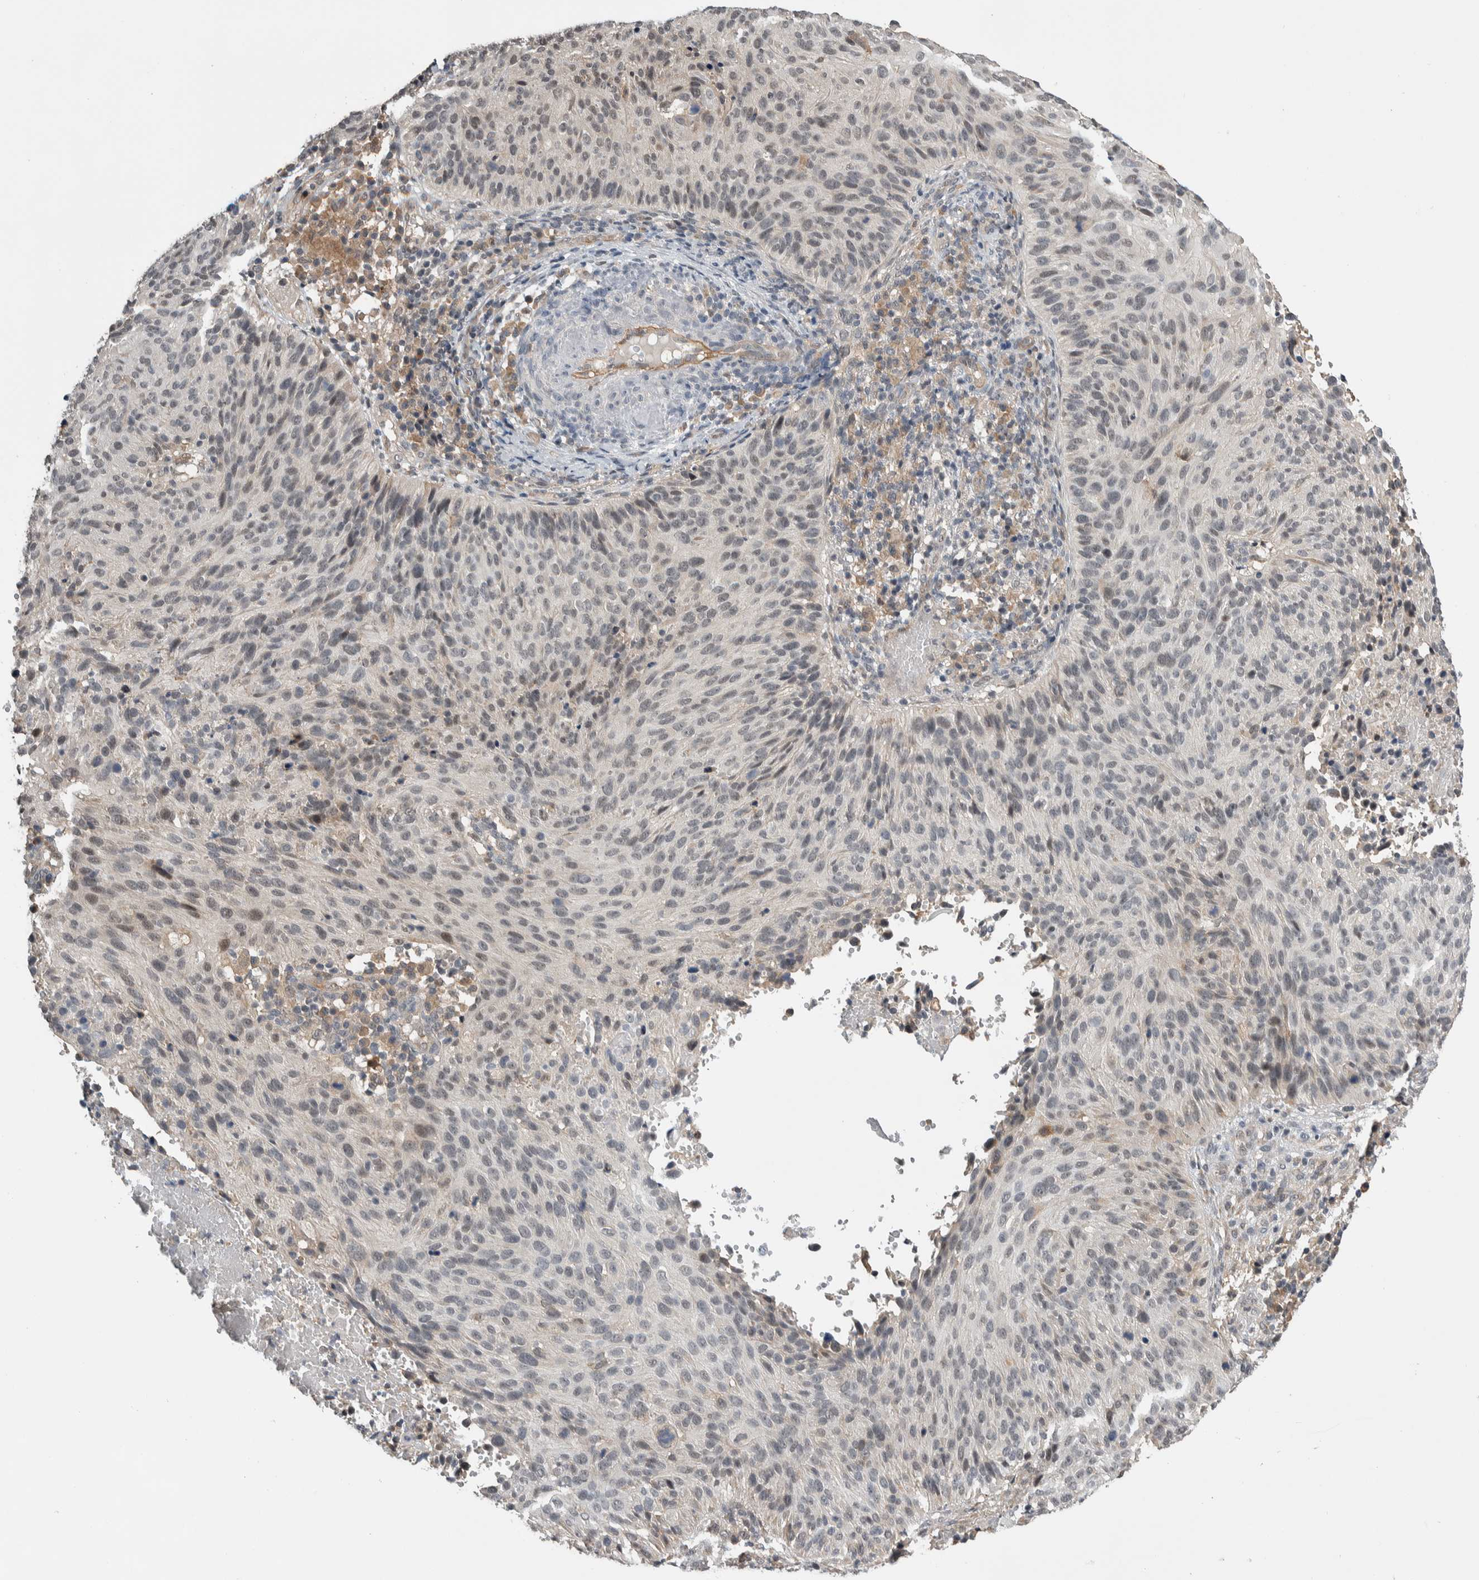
{"staining": {"intensity": "weak", "quantity": "<25%", "location": "nuclear"}, "tissue": "cervical cancer", "cell_type": "Tumor cells", "image_type": "cancer", "snomed": [{"axis": "morphology", "description": "Squamous cell carcinoma, NOS"}, {"axis": "topography", "description": "Cervix"}], "caption": "Tumor cells show no significant positivity in squamous cell carcinoma (cervical).", "gene": "PRDM4", "patient": {"sex": "female", "age": 74}}